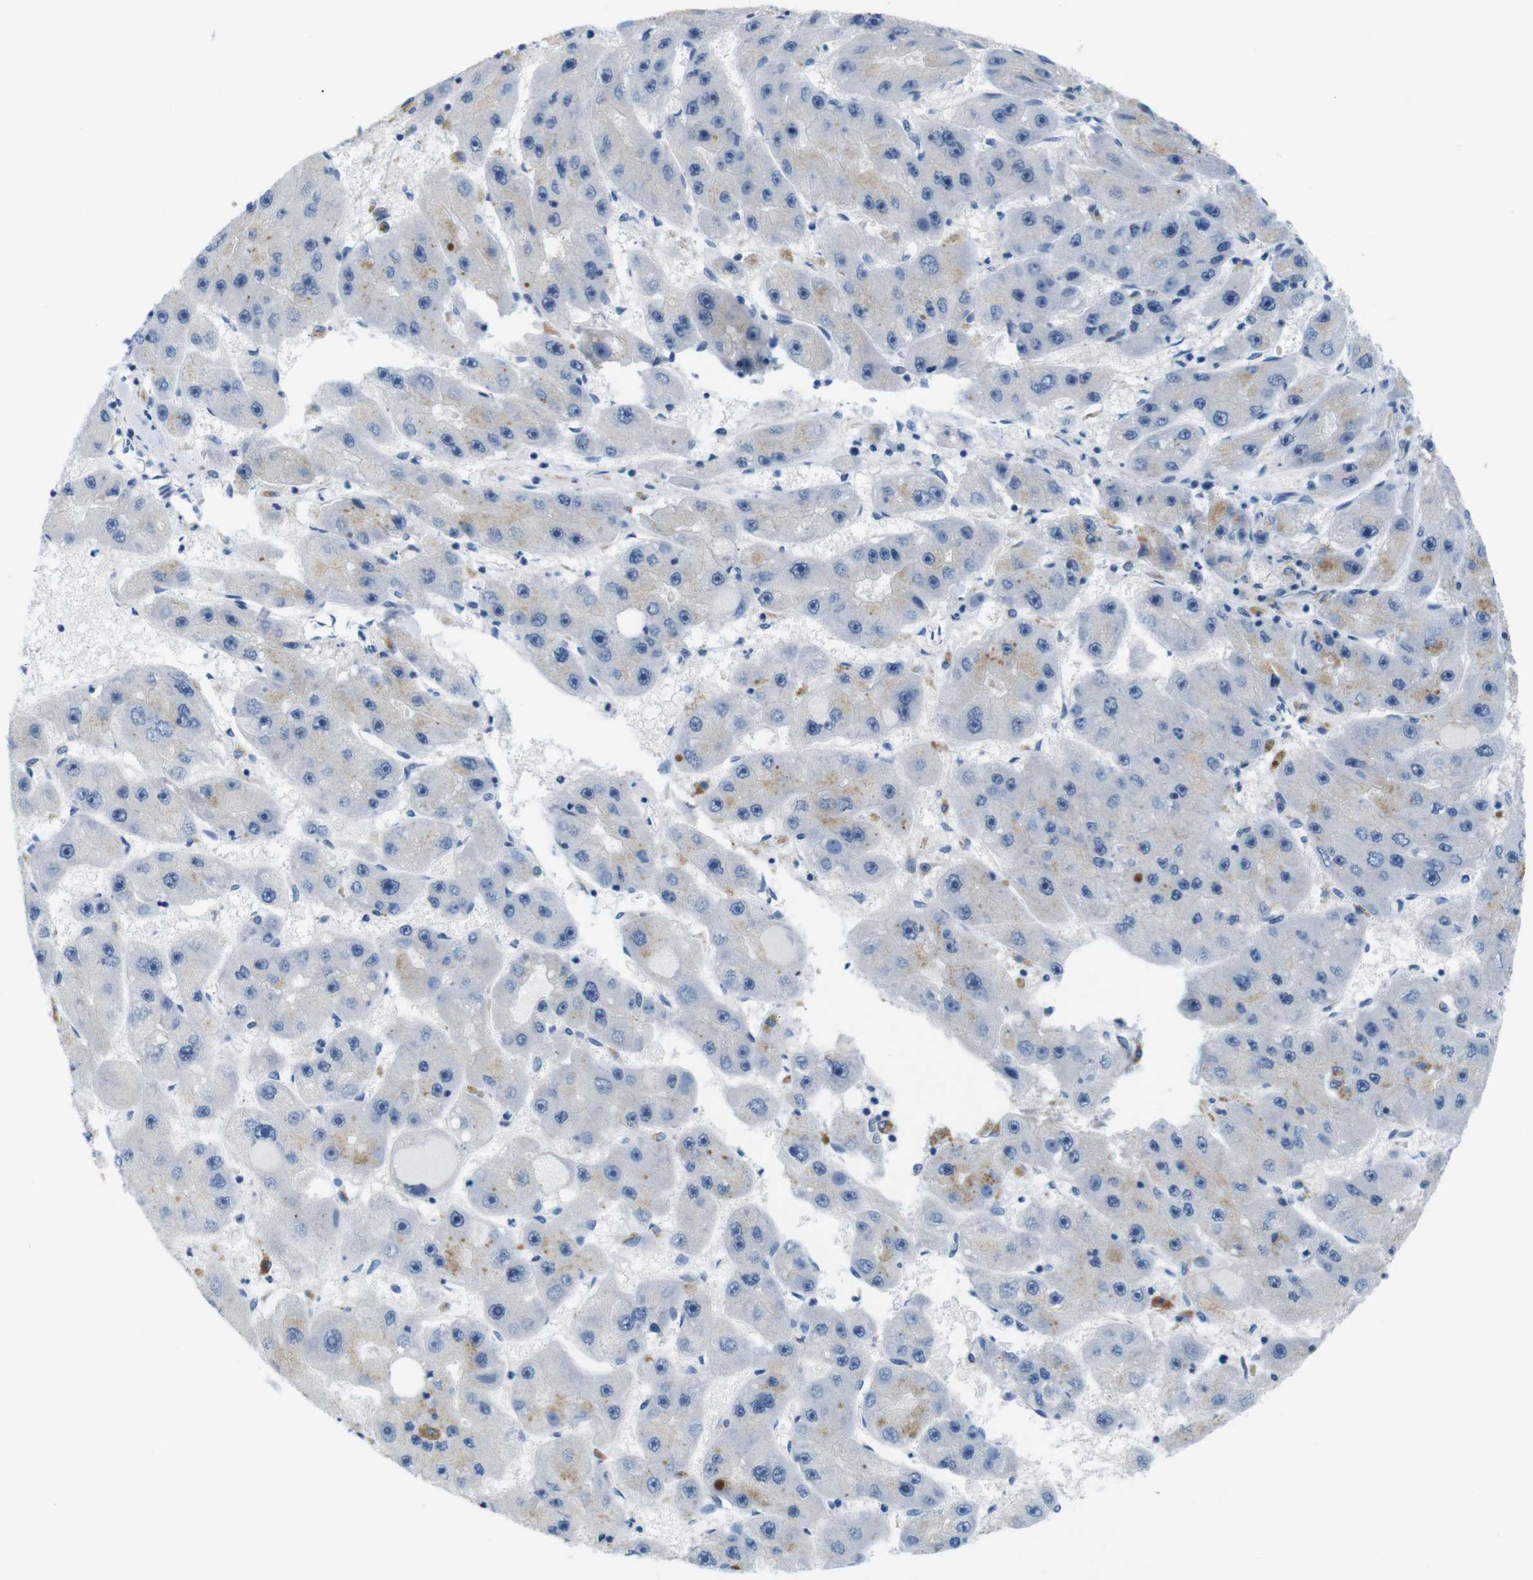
{"staining": {"intensity": "weak", "quantity": "<25%", "location": "cytoplasmic/membranous"}, "tissue": "liver cancer", "cell_type": "Tumor cells", "image_type": "cancer", "snomed": [{"axis": "morphology", "description": "Carcinoma, Hepatocellular, NOS"}, {"axis": "topography", "description": "Liver"}], "caption": "High power microscopy micrograph of an immunohistochemistry micrograph of hepatocellular carcinoma (liver), revealing no significant staining in tumor cells.", "gene": "GOLGA2", "patient": {"sex": "female", "age": 61}}